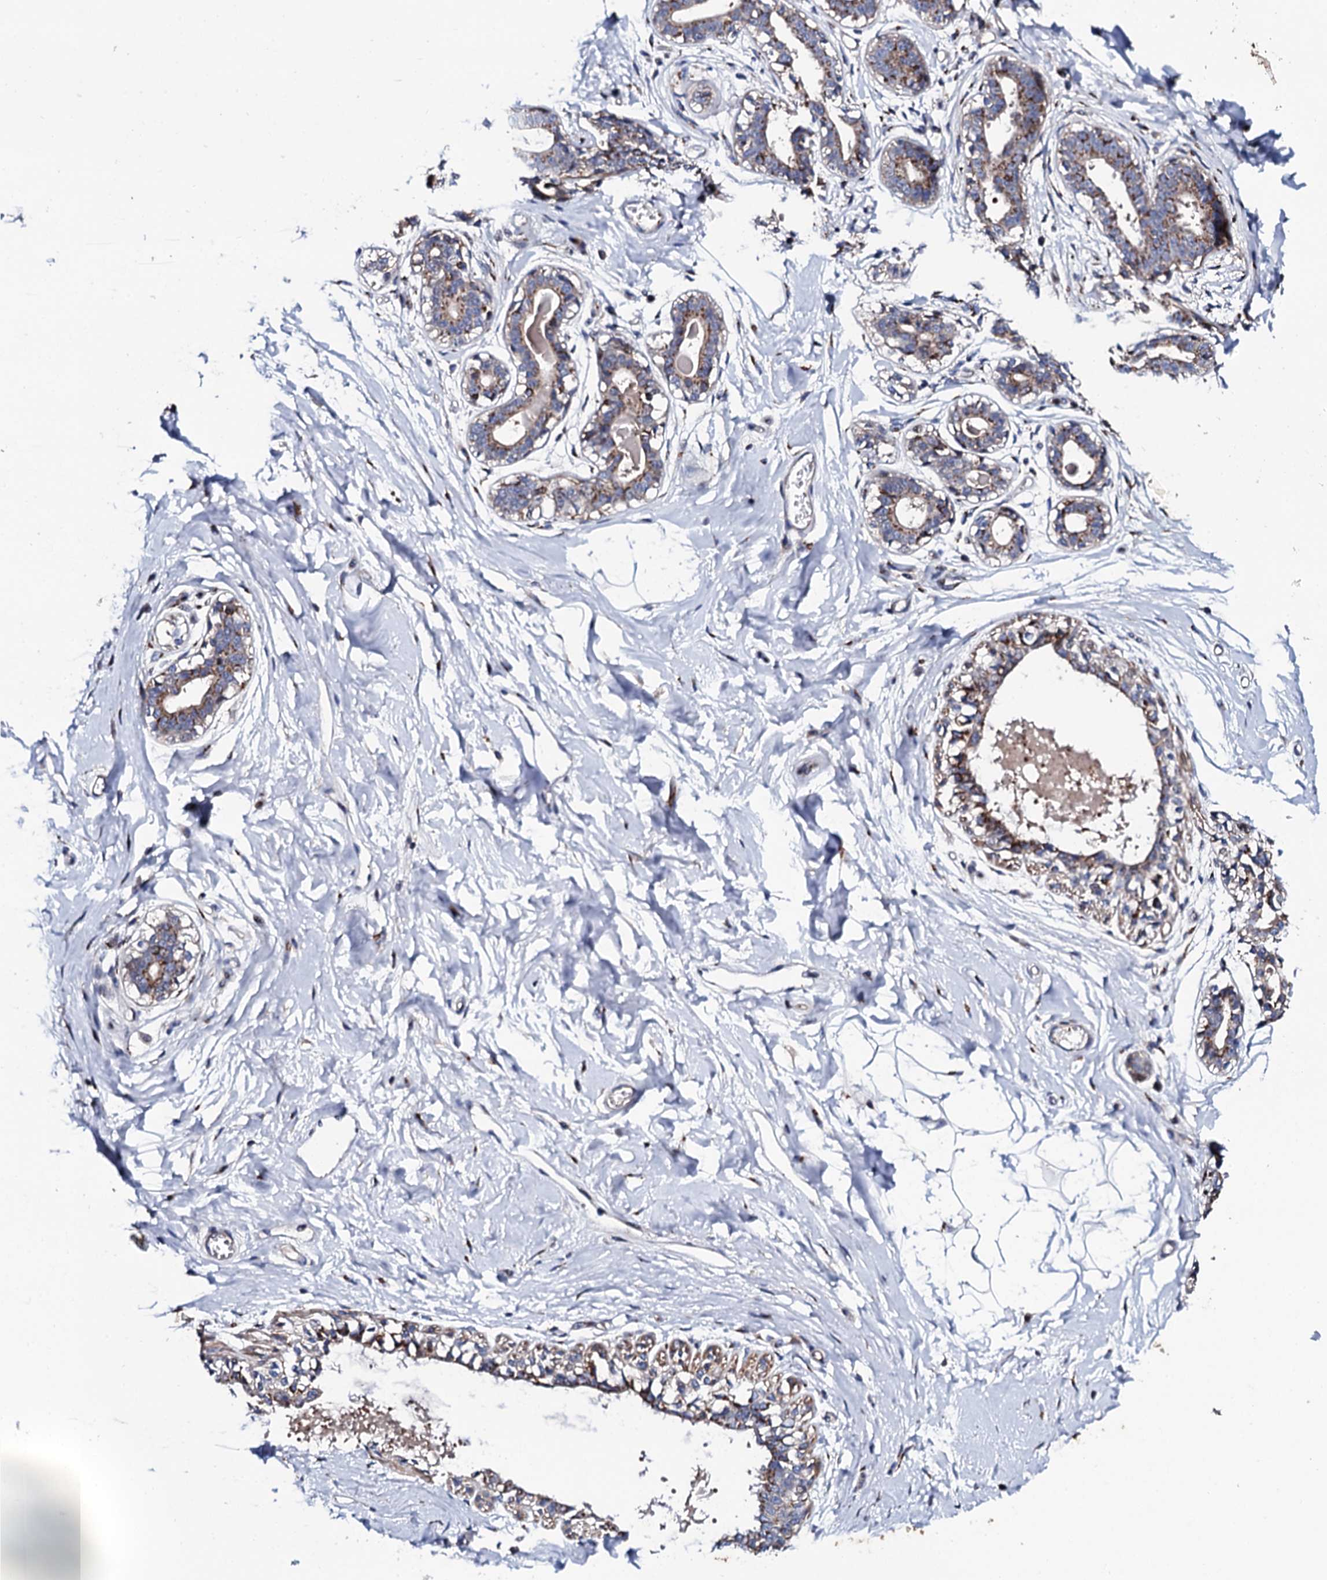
{"staining": {"intensity": "negative", "quantity": "none", "location": "none"}, "tissue": "breast", "cell_type": "Adipocytes", "image_type": "normal", "snomed": [{"axis": "morphology", "description": "Normal tissue, NOS"}, {"axis": "topography", "description": "Breast"}], "caption": "Histopathology image shows no significant protein expression in adipocytes of unremarkable breast. Brightfield microscopy of immunohistochemistry (IHC) stained with DAB (brown) and hematoxylin (blue), captured at high magnification.", "gene": "PLET1", "patient": {"sex": "female", "age": 45}}